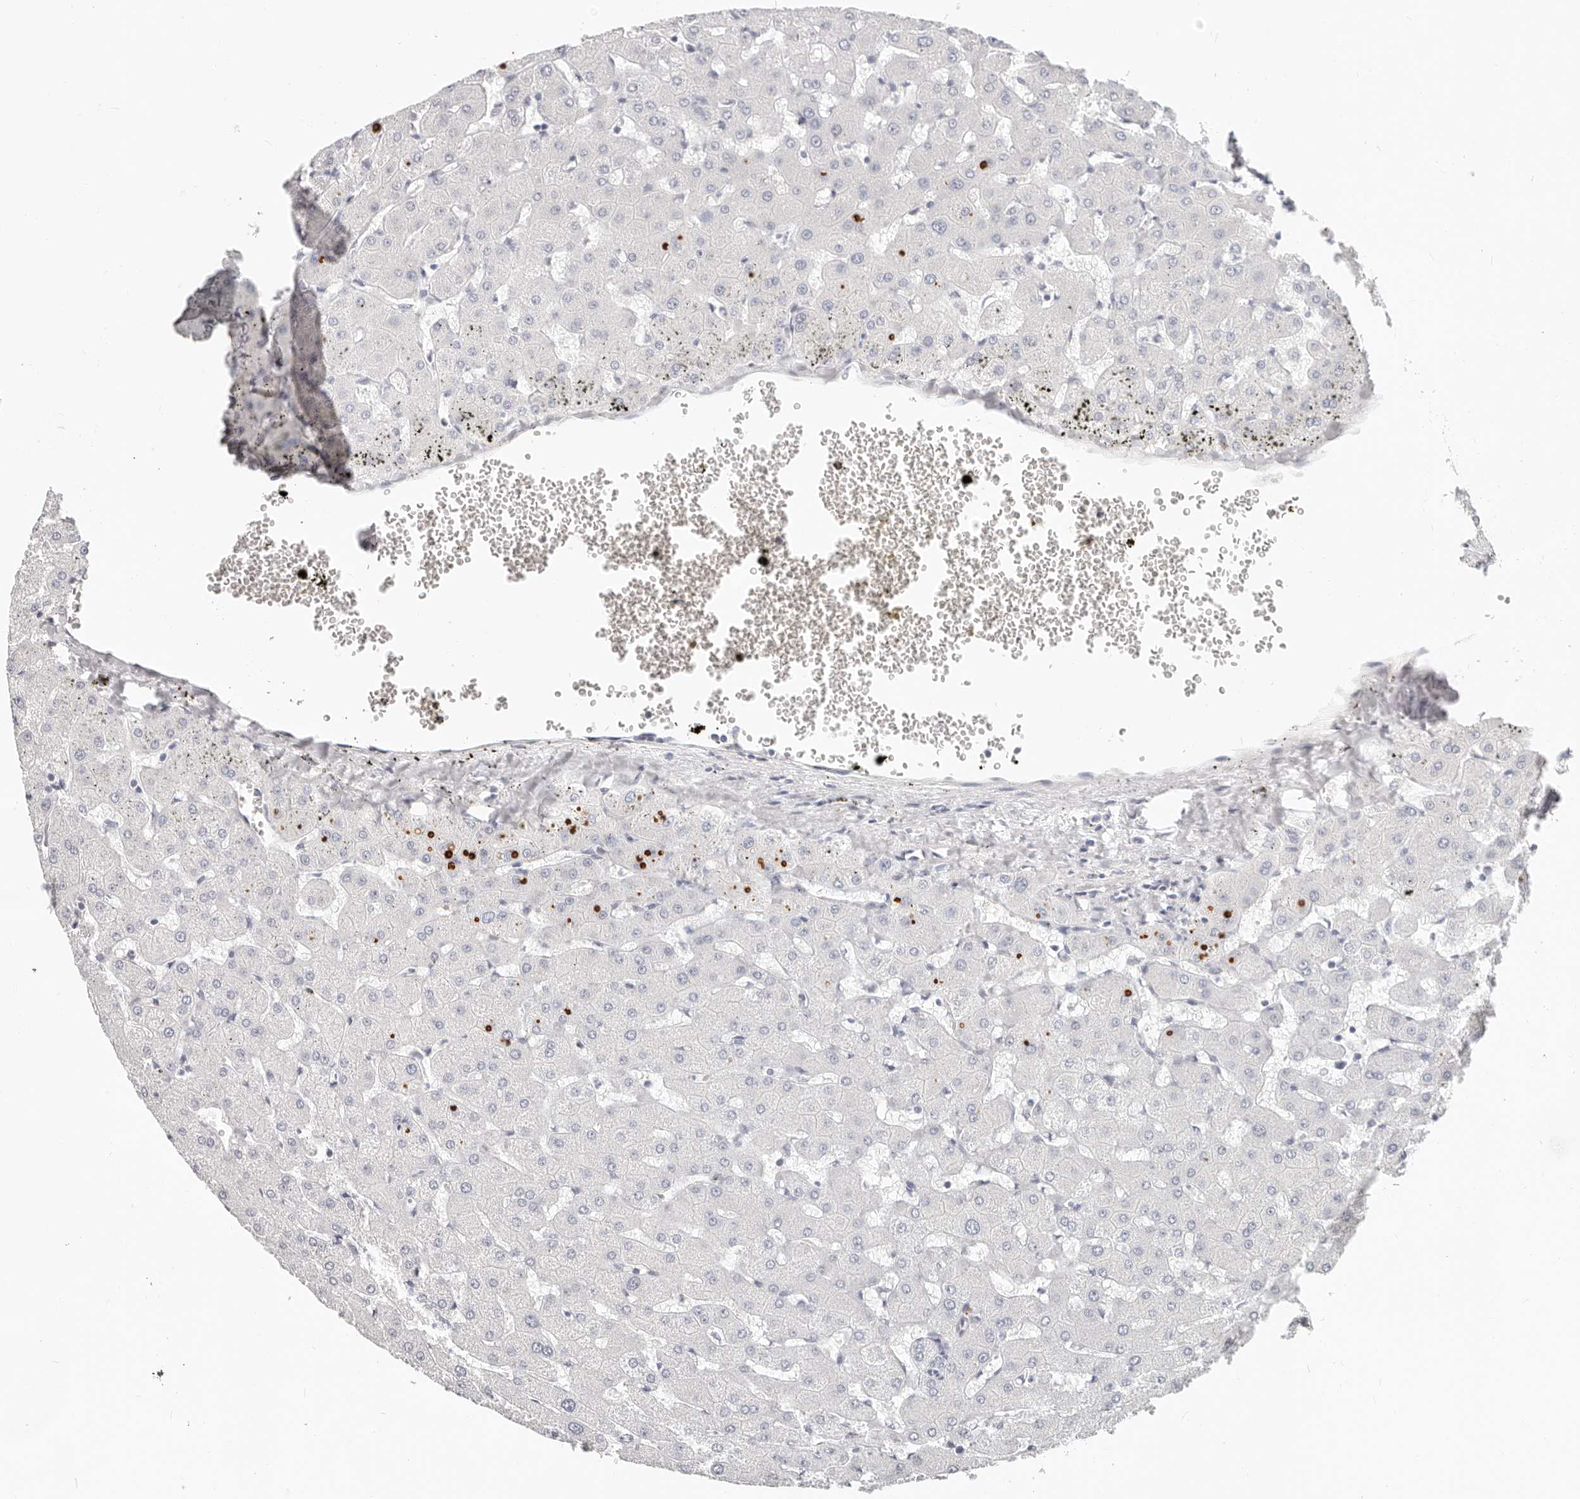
{"staining": {"intensity": "negative", "quantity": "none", "location": "none"}, "tissue": "liver", "cell_type": "Cholangiocytes", "image_type": "normal", "snomed": [{"axis": "morphology", "description": "Normal tissue, NOS"}, {"axis": "topography", "description": "Liver"}], "caption": "High power microscopy micrograph of an IHC photomicrograph of normal liver, revealing no significant expression in cholangiocytes.", "gene": "ZRANB1", "patient": {"sex": "female", "age": 63}}